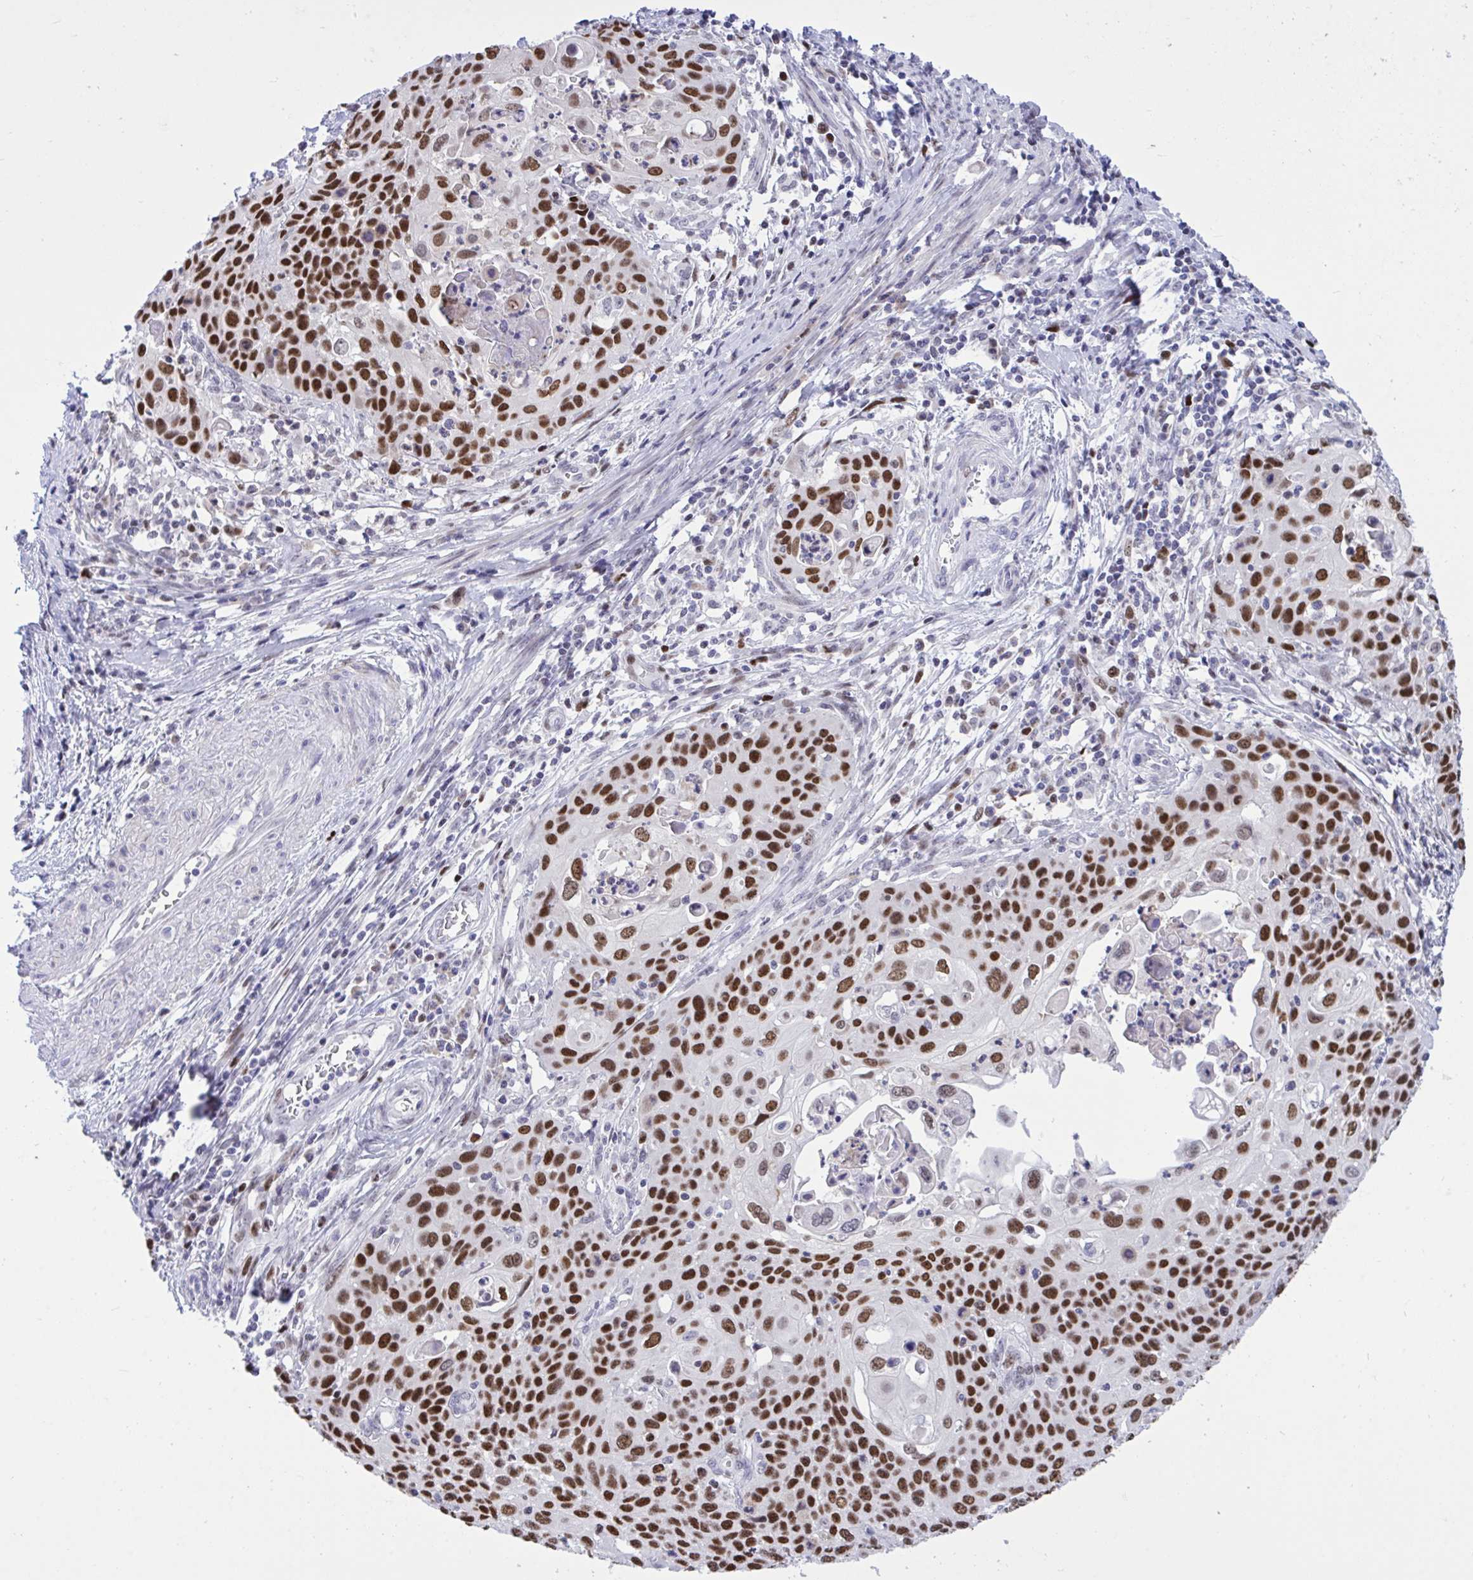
{"staining": {"intensity": "strong", "quantity": ">75%", "location": "nuclear"}, "tissue": "cervical cancer", "cell_type": "Tumor cells", "image_type": "cancer", "snomed": [{"axis": "morphology", "description": "Squamous cell carcinoma, NOS"}, {"axis": "topography", "description": "Cervix"}], "caption": "The histopathology image shows staining of cervical cancer, revealing strong nuclear protein staining (brown color) within tumor cells.", "gene": "C1QL2", "patient": {"sex": "female", "age": 65}}